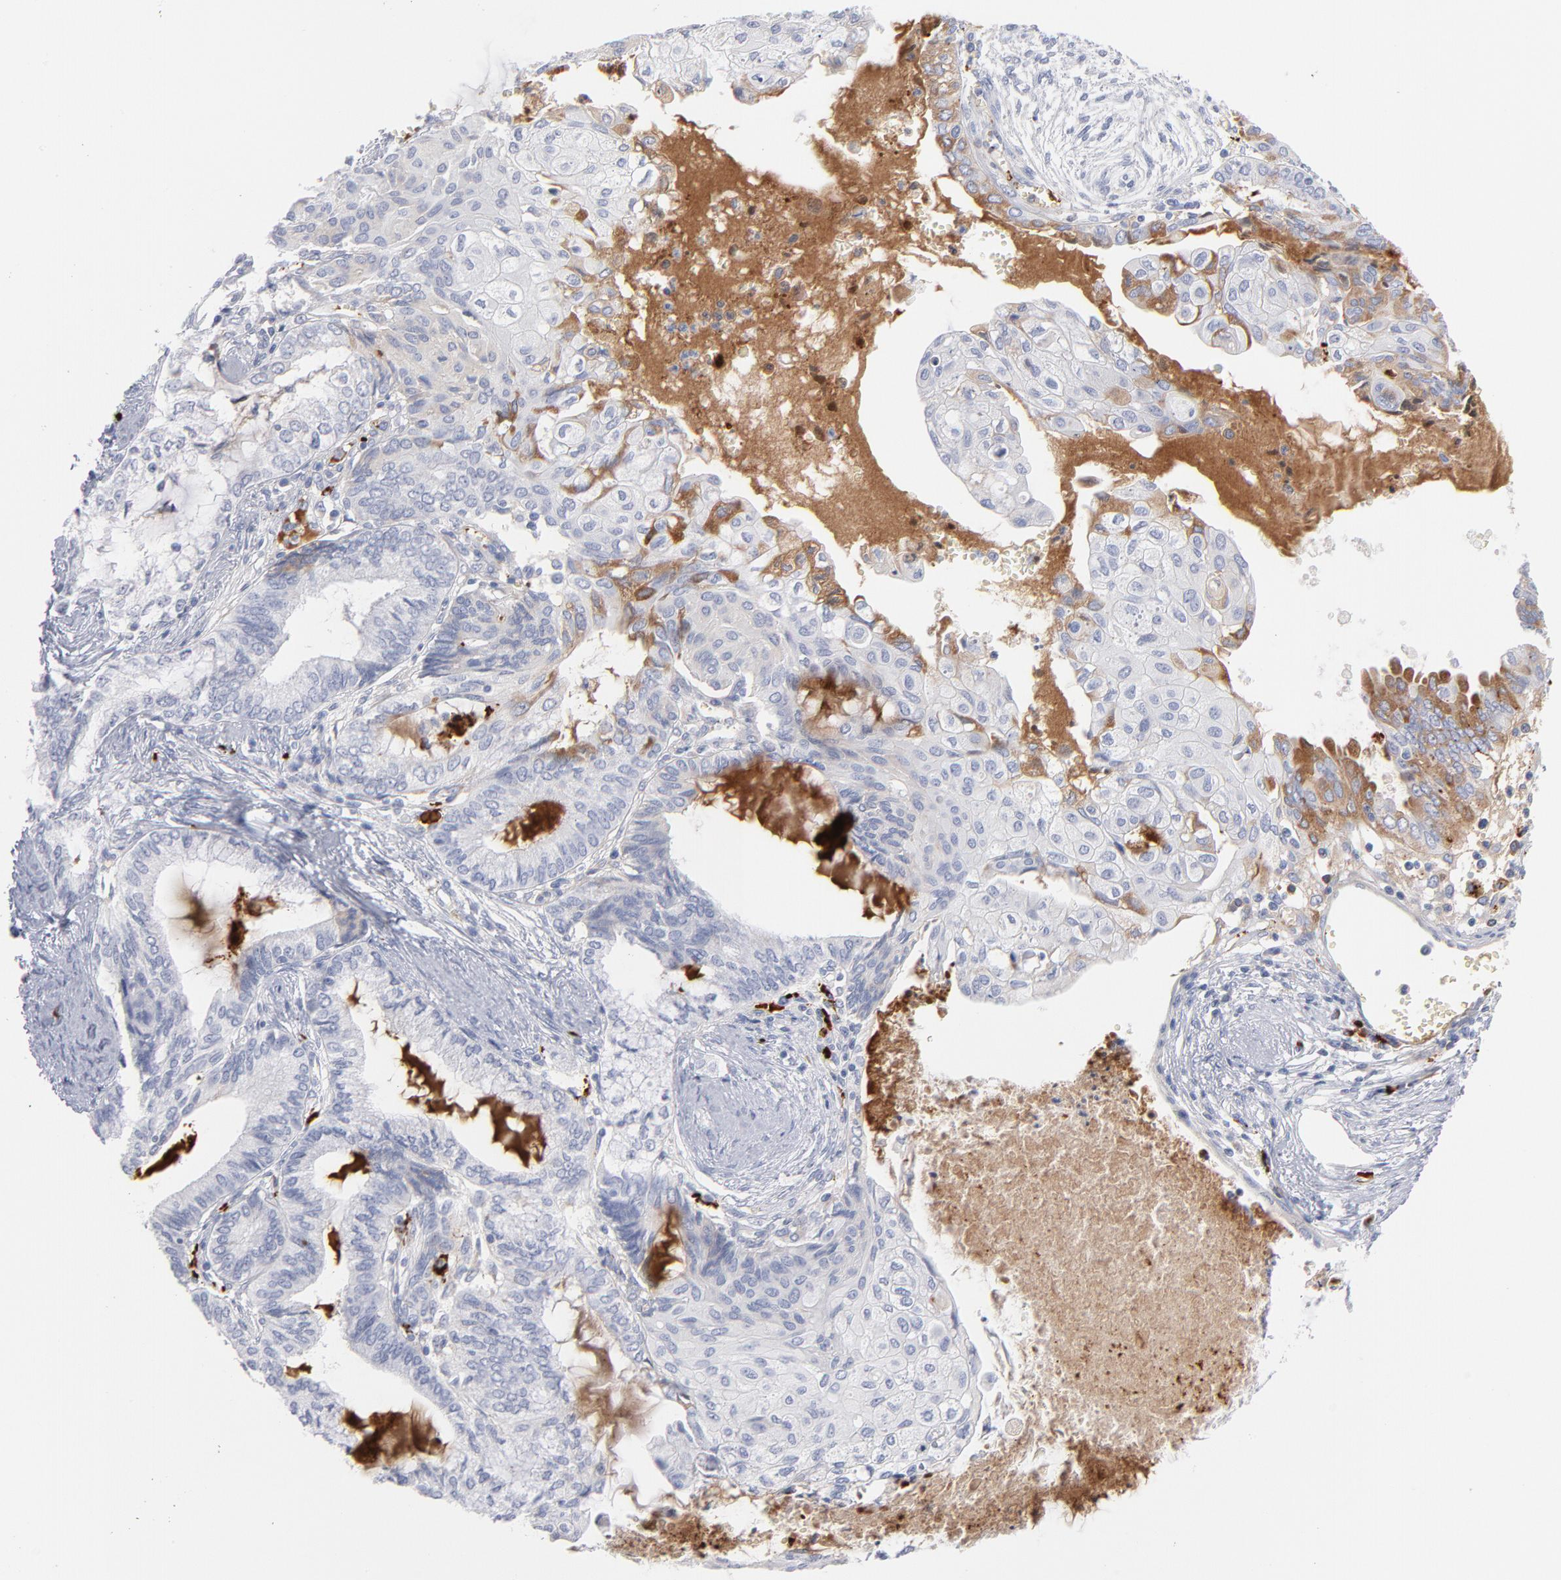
{"staining": {"intensity": "weak", "quantity": "<25%", "location": "cytoplasmic/membranous"}, "tissue": "endometrial cancer", "cell_type": "Tumor cells", "image_type": "cancer", "snomed": [{"axis": "morphology", "description": "Adenocarcinoma, NOS"}, {"axis": "topography", "description": "Endometrium"}], "caption": "There is no significant staining in tumor cells of endometrial cancer.", "gene": "PLAT", "patient": {"sex": "female", "age": 79}}